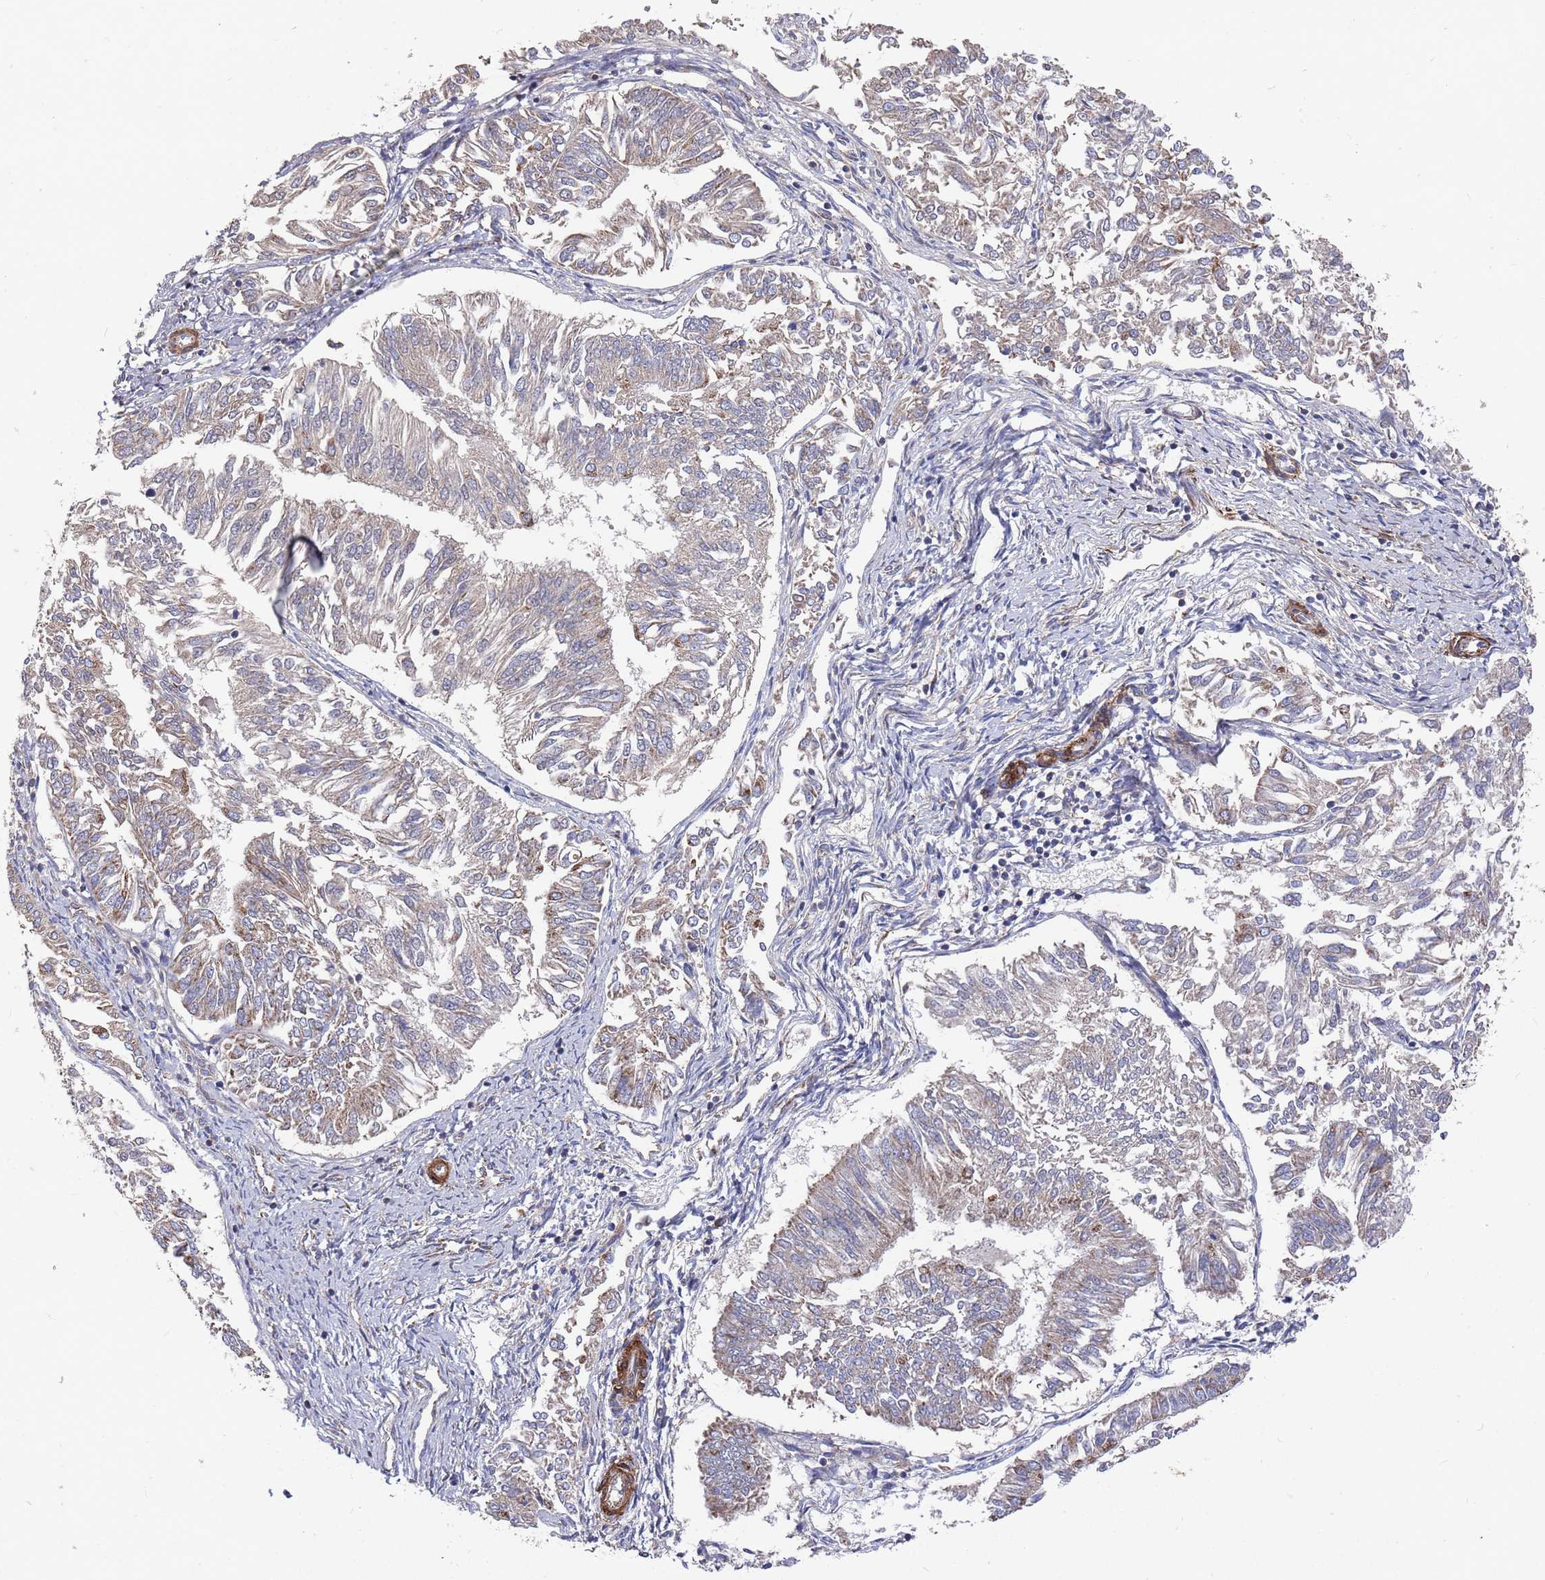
{"staining": {"intensity": "moderate", "quantity": "<25%", "location": "cytoplasmic/membranous"}, "tissue": "endometrial cancer", "cell_type": "Tumor cells", "image_type": "cancer", "snomed": [{"axis": "morphology", "description": "Adenocarcinoma, NOS"}, {"axis": "topography", "description": "Endometrium"}], "caption": "Brown immunohistochemical staining in endometrial cancer (adenocarcinoma) reveals moderate cytoplasmic/membranous positivity in approximately <25% of tumor cells.", "gene": "WDFY3", "patient": {"sex": "female", "age": 58}}